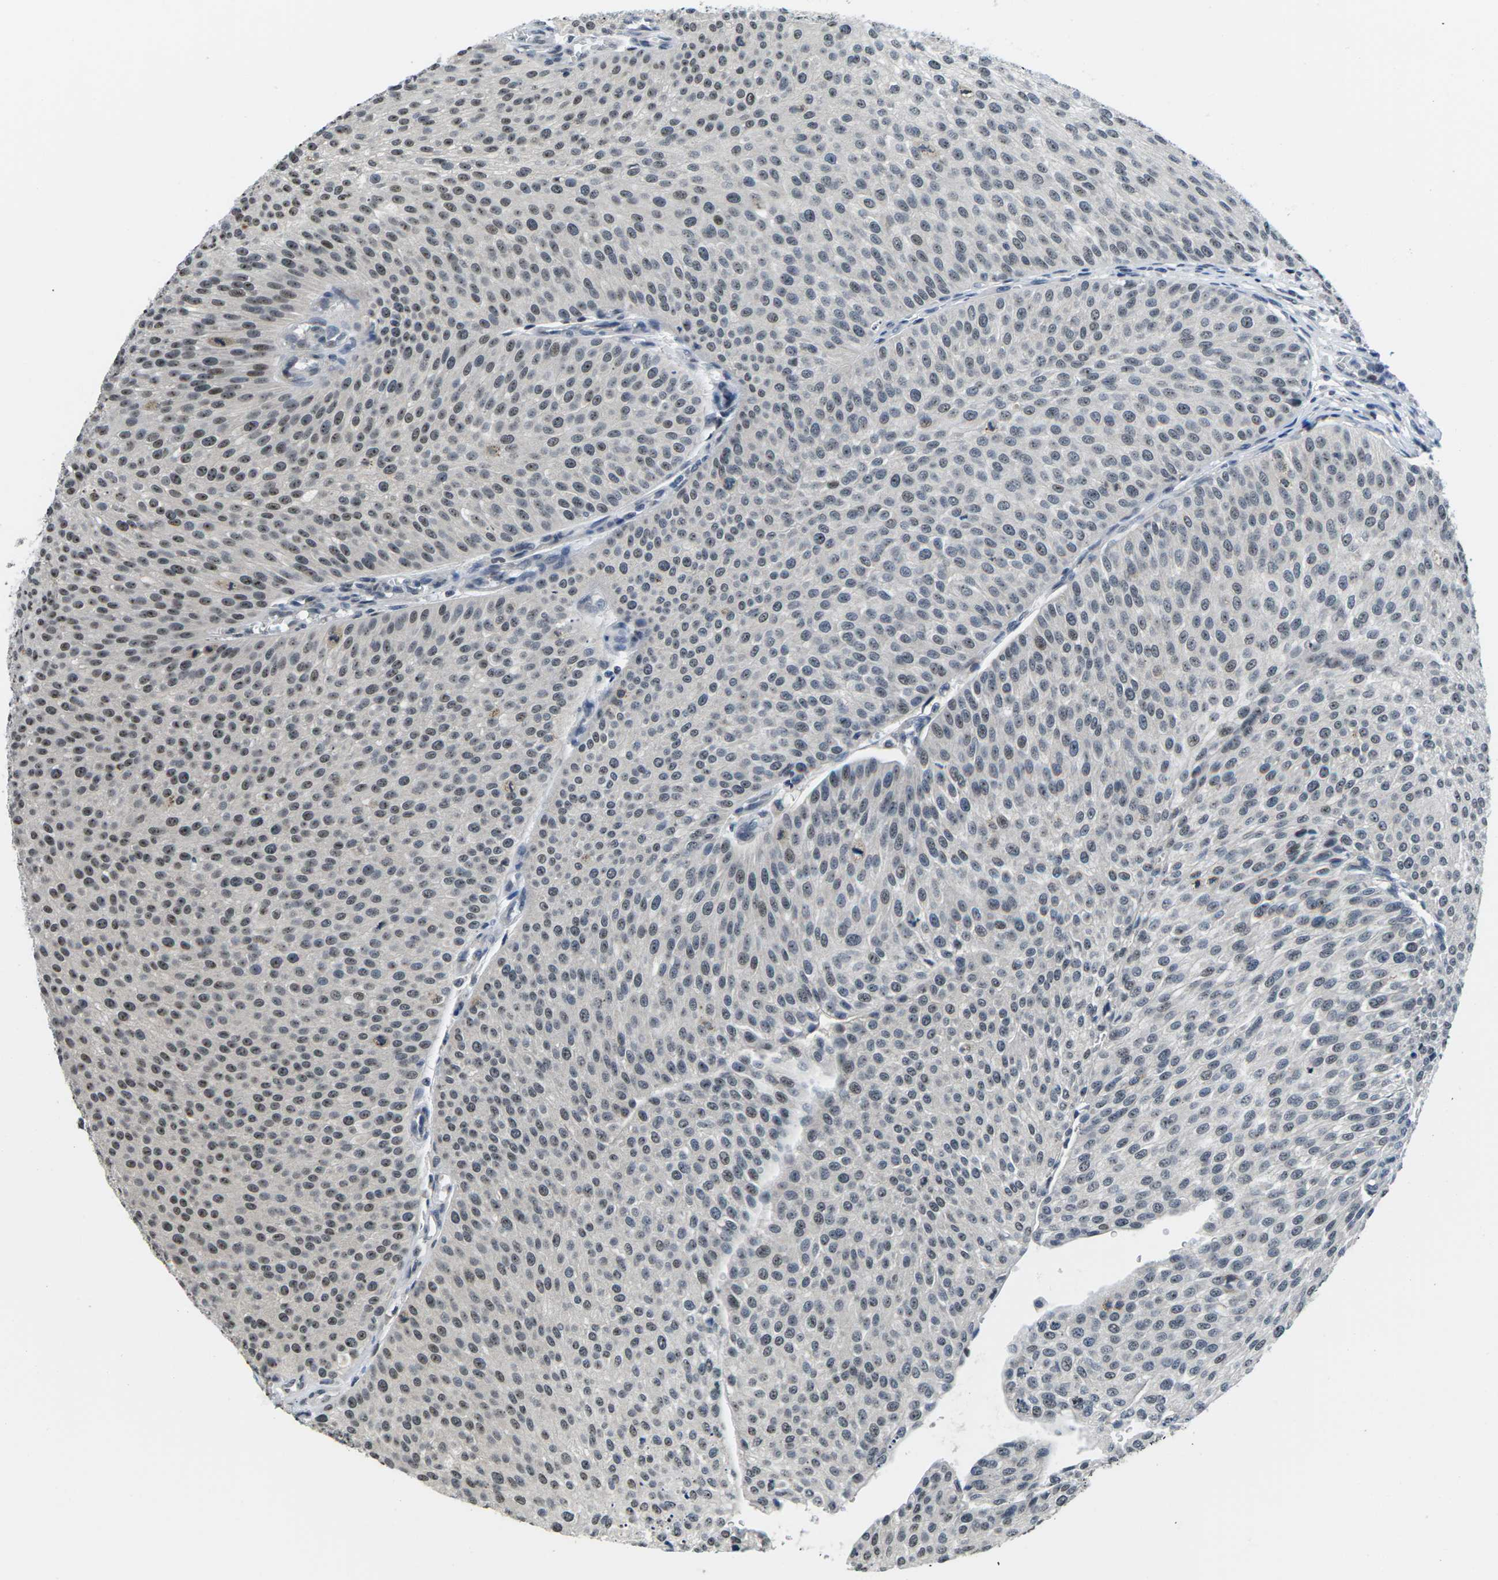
{"staining": {"intensity": "weak", "quantity": ">75%", "location": "nuclear"}, "tissue": "urothelial cancer", "cell_type": "Tumor cells", "image_type": "cancer", "snomed": [{"axis": "morphology", "description": "Urothelial carcinoma, Low grade"}, {"axis": "topography", "description": "Smooth muscle"}, {"axis": "topography", "description": "Urinary bladder"}], "caption": "Weak nuclear expression for a protein is present in approximately >75% of tumor cells of urothelial carcinoma (low-grade) using immunohistochemistry.", "gene": "NSRP1", "patient": {"sex": "male", "age": 60}}